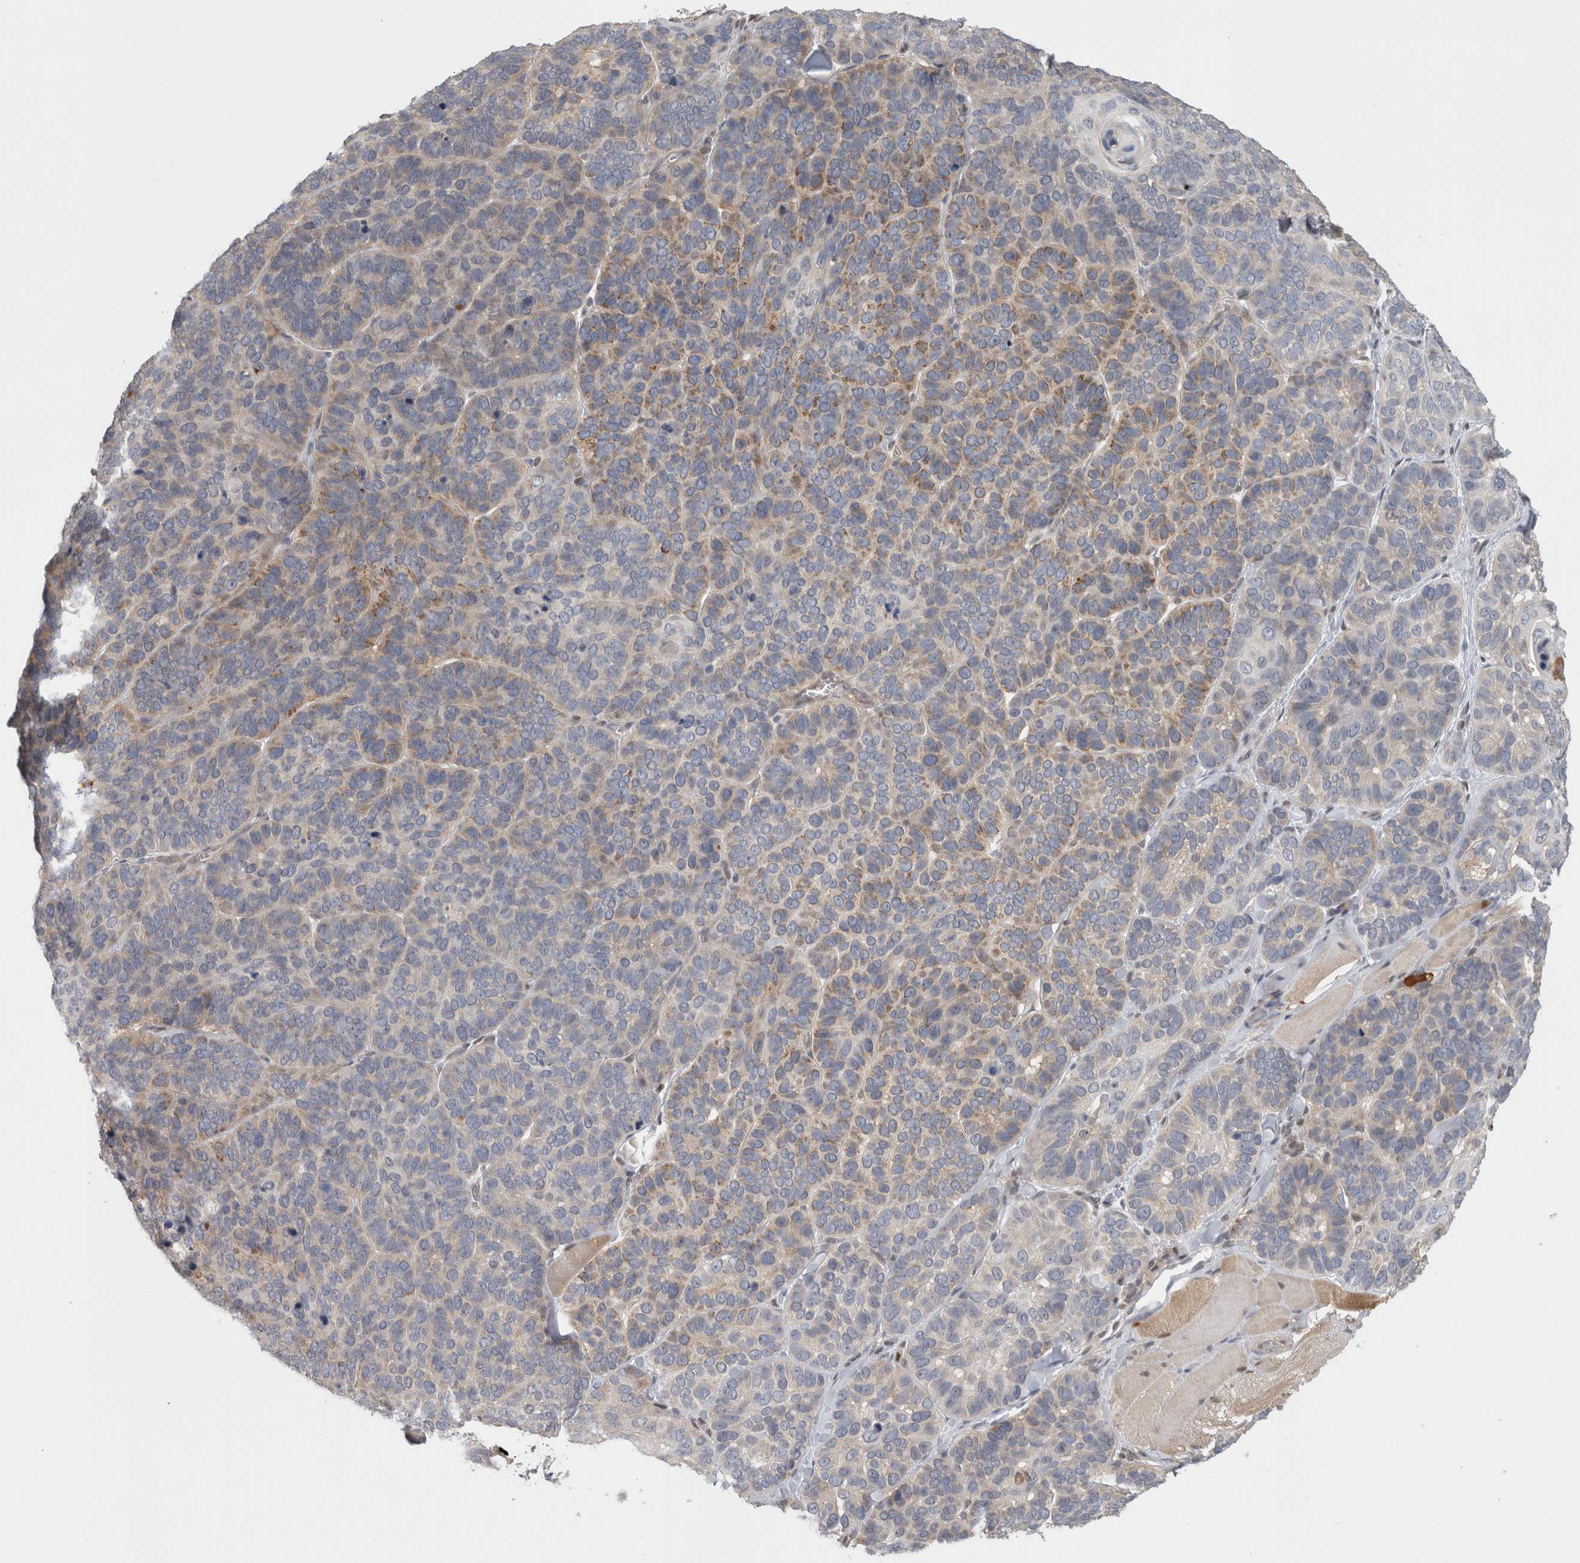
{"staining": {"intensity": "weak", "quantity": "<25%", "location": "cytoplasmic/membranous"}, "tissue": "skin cancer", "cell_type": "Tumor cells", "image_type": "cancer", "snomed": [{"axis": "morphology", "description": "Basal cell carcinoma"}, {"axis": "topography", "description": "Skin"}], "caption": "High power microscopy photomicrograph of an IHC photomicrograph of skin cancer, revealing no significant staining in tumor cells.", "gene": "PIGP", "patient": {"sex": "male", "age": 62}}